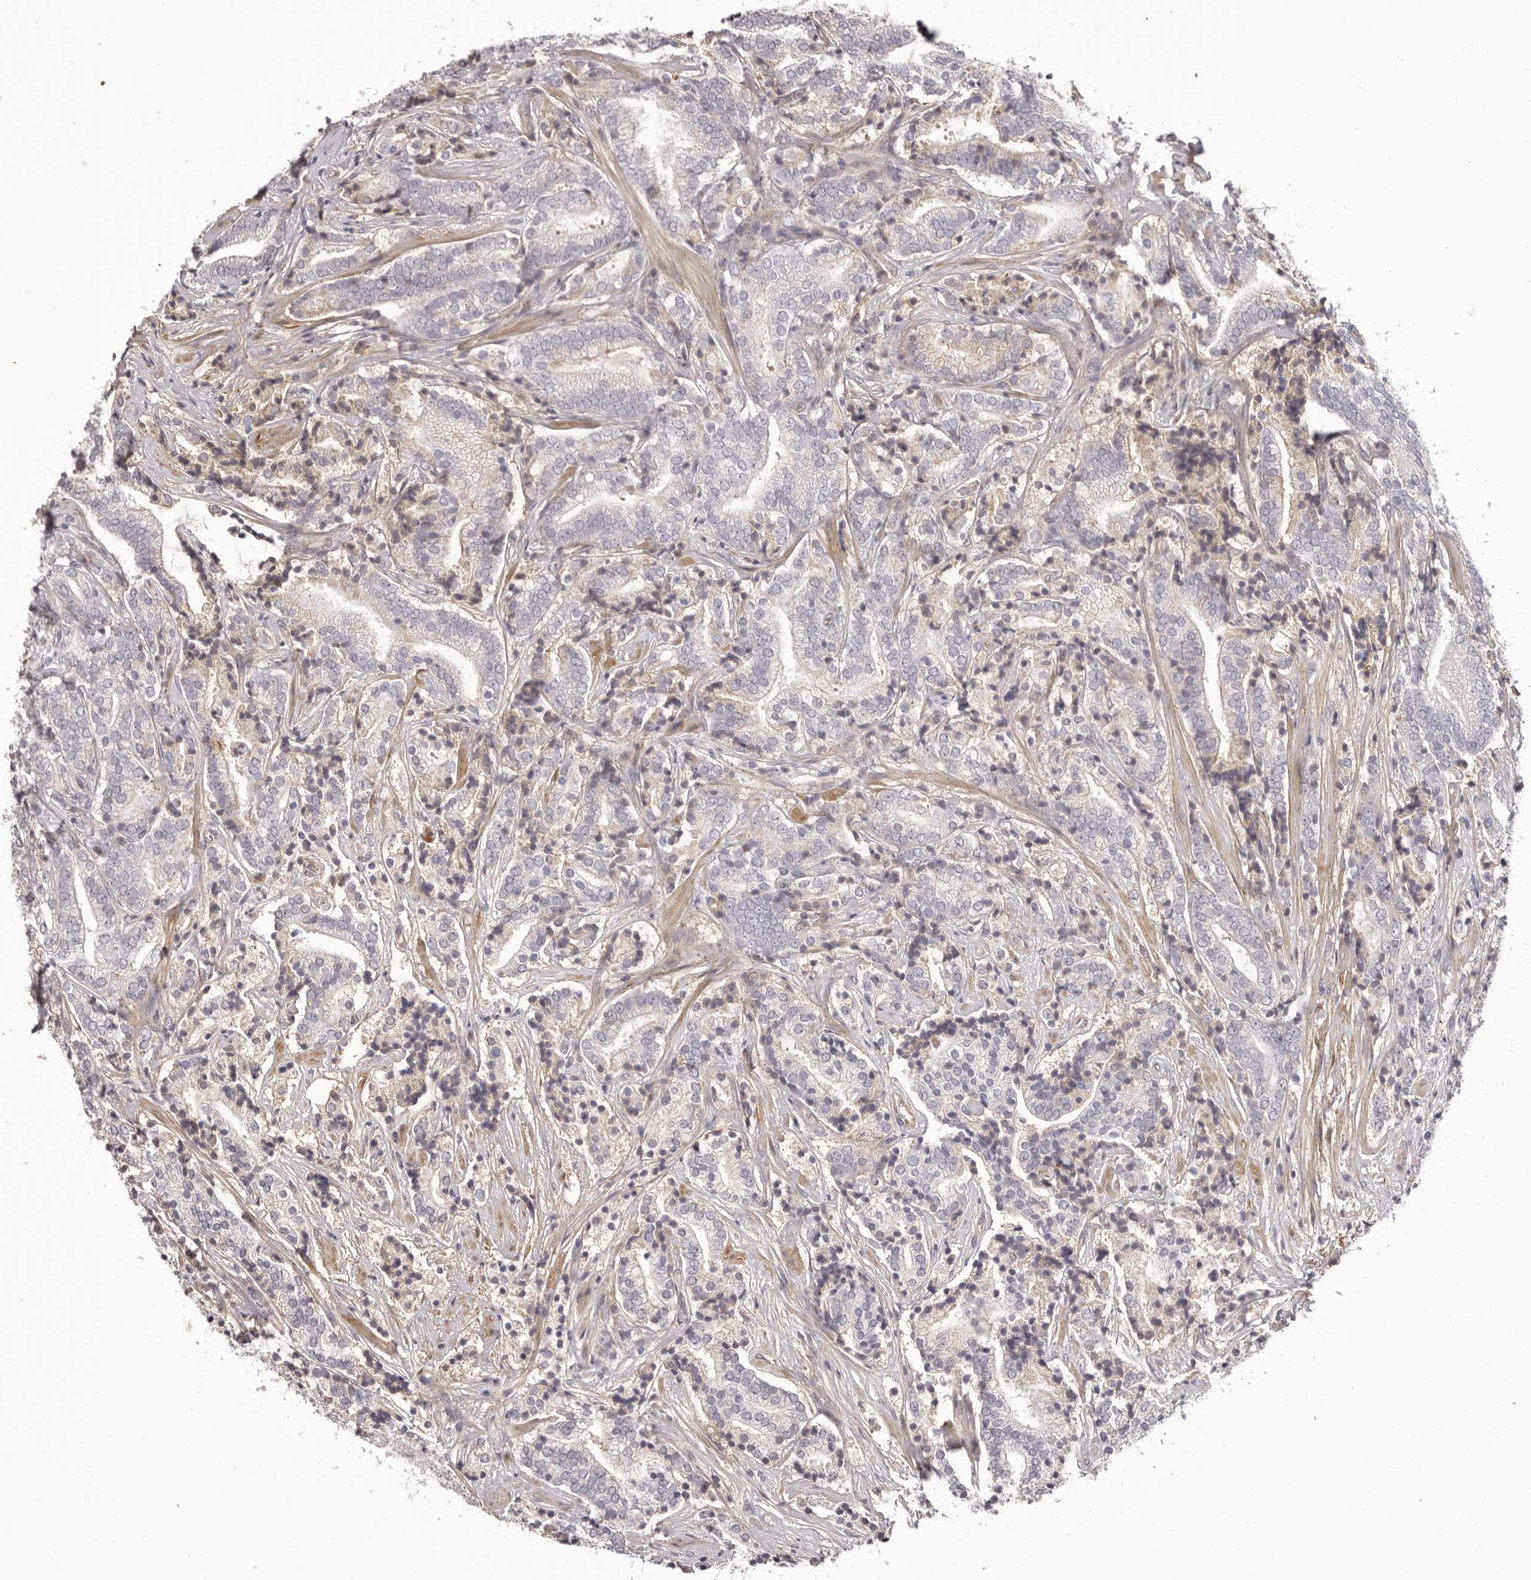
{"staining": {"intensity": "negative", "quantity": "none", "location": "none"}, "tissue": "prostate cancer", "cell_type": "Tumor cells", "image_type": "cancer", "snomed": [{"axis": "morphology", "description": "Adenocarcinoma, High grade"}, {"axis": "topography", "description": "Prostate"}], "caption": "High-grade adenocarcinoma (prostate) was stained to show a protein in brown. There is no significant expression in tumor cells. (Brightfield microscopy of DAB immunohistochemistry at high magnification).", "gene": "OTUD3", "patient": {"sex": "male", "age": 57}}